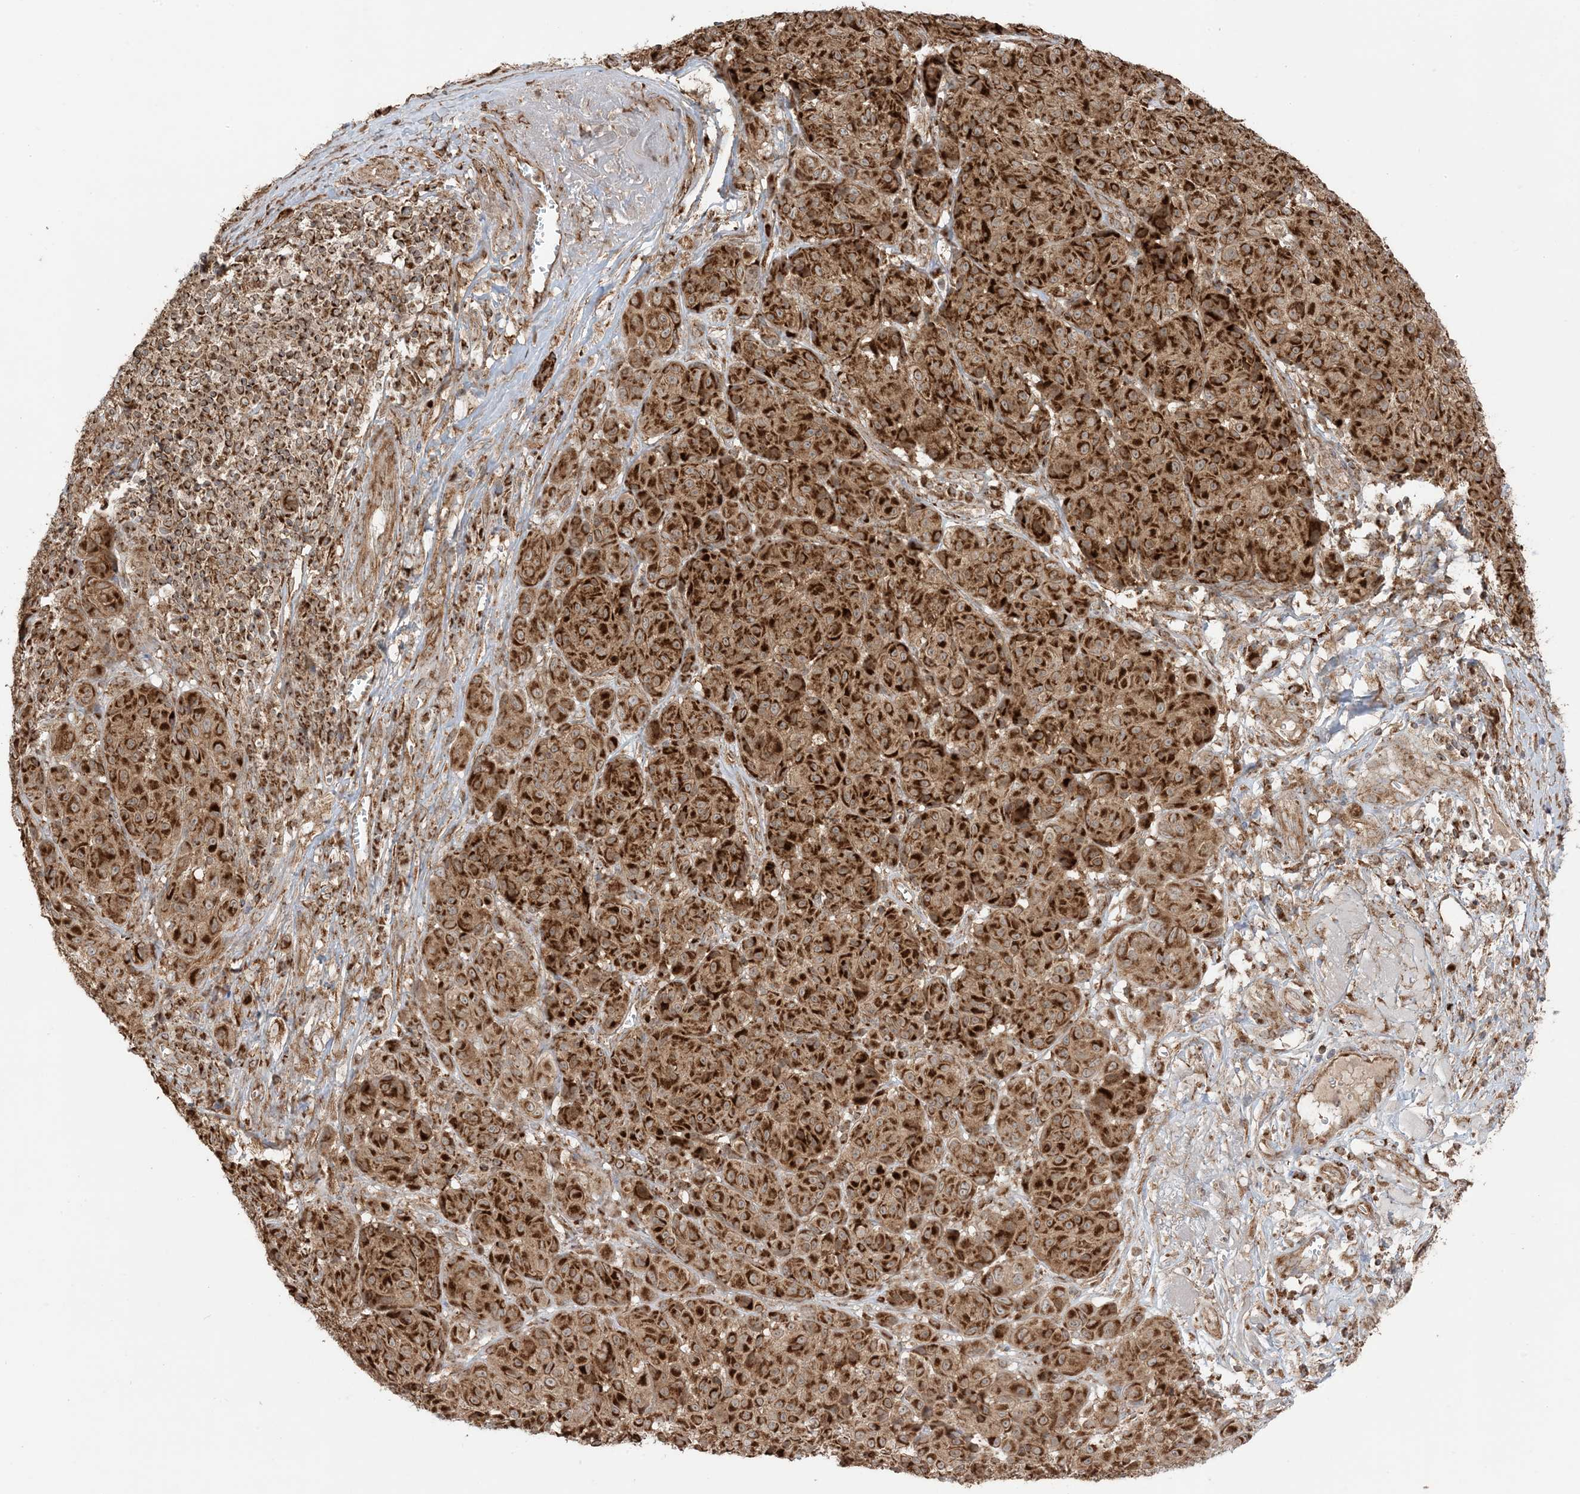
{"staining": {"intensity": "strong", "quantity": ">75%", "location": "cytoplasmic/membranous"}, "tissue": "melanoma", "cell_type": "Tumor cells", "image_type": "cancer", "snomed": [{"axis": "morphology", "description": "Malignant melanoma, NOS"}, {"axis": "topography", "description": "Skin"}], "caption": "Protein expression analysis of malignant melanoma demonstrates strong cytoplasmic/membranous positivity in approximately >75% of tumor cells.", "gene": "N4BP3", "patient": {"sex": "male", "age": 73}}